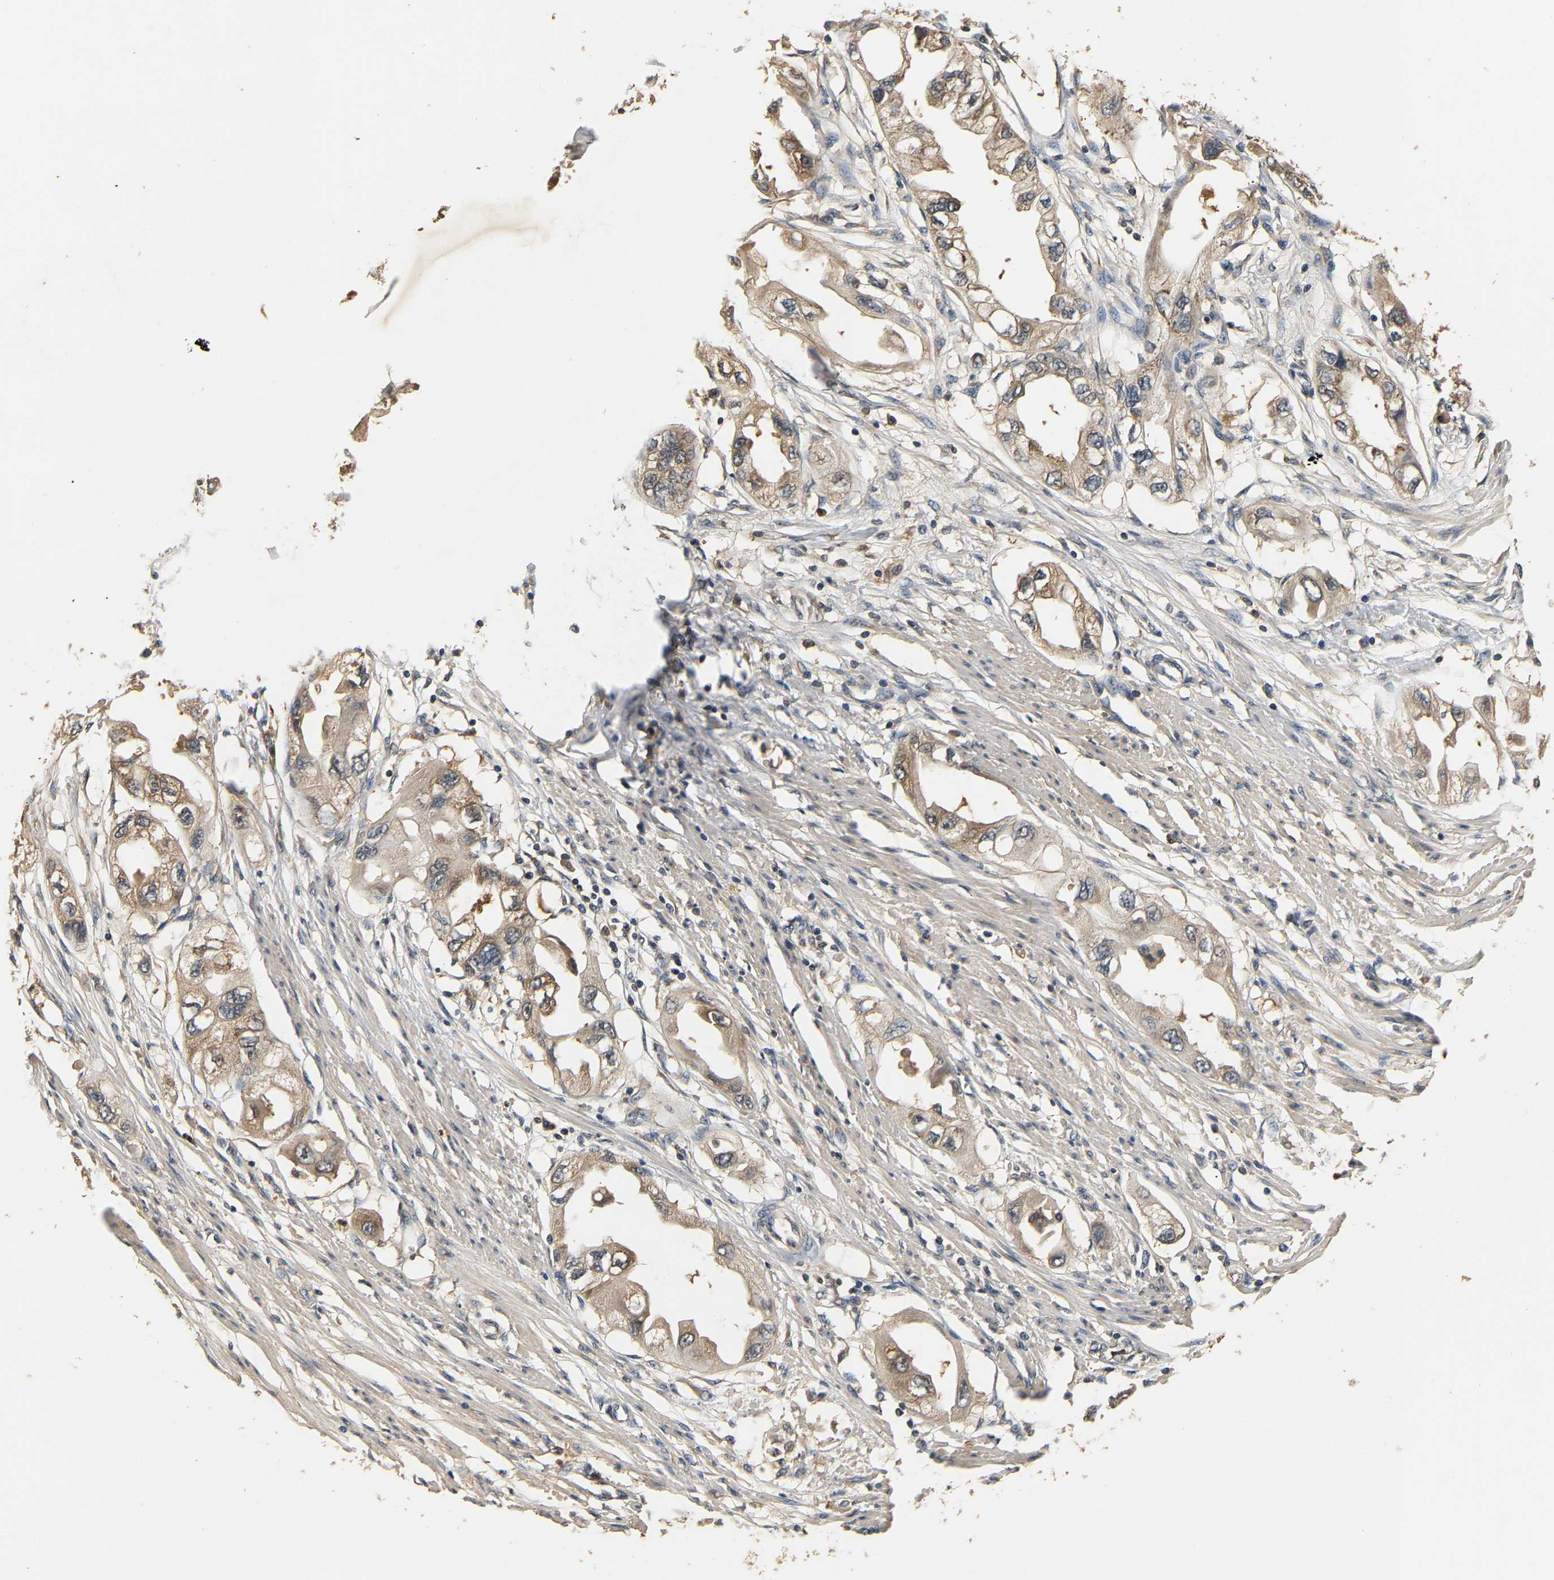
{"staining": {"intensity": "weak", "quantity": ">75%", "location": "cytoplasmic/membranous"}, "tissue": "endometrial cancer", "cell_type": "Tumor cells", "image_type": "cancer", "snomed": [{"axis": "morphology", "description": "Adenocarcinoma, NOS"}, {"axis": "topography", "description": "Endometrium"}], "caption": "Approximately >75% of tumor cells in endometrial cancer (adenocarcinoma) show weak cytoplasmic/membranous protein positivity as visualized by brown immunohistochemical staining.", "gene": "GPI", "patient": {"sex": "female", "age": 67}}